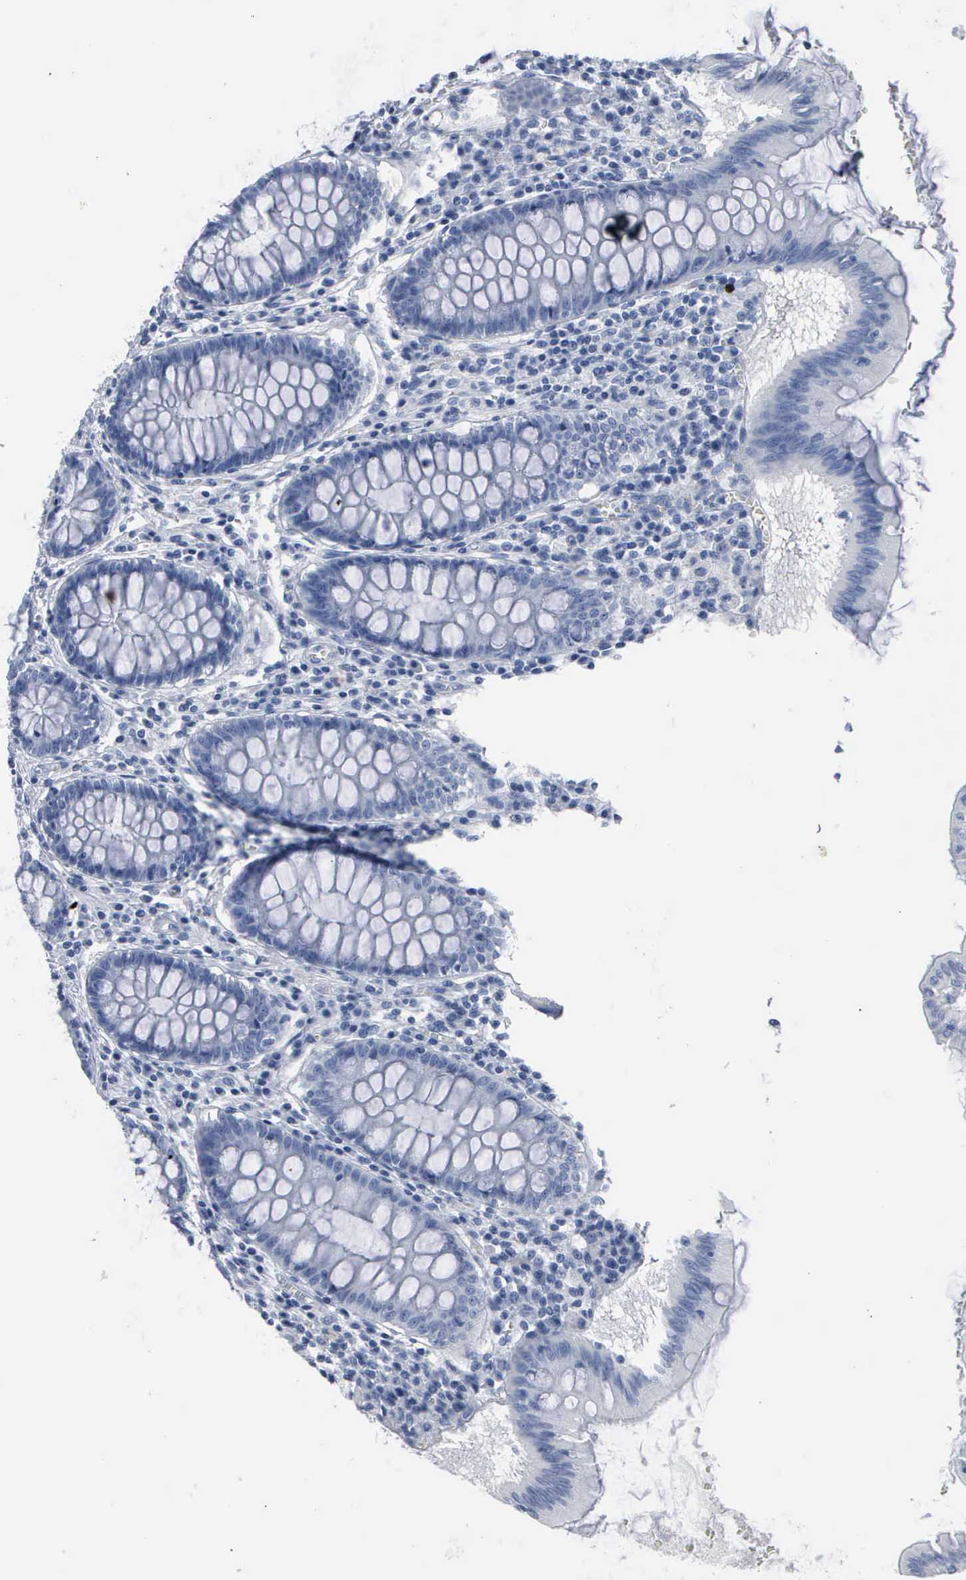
{"staining": {"intensity": "negative", "quantity": "none", "location": "none"}, "tissue": "colon", "cell_type": "Endothelial cells", "image_type": "normal", "snomed": [{"axis": "morphology", "description": "Normal tissue, NOS"}, {"axis": "topography", "description": "Colon"}], "caption": "The photomicrograph shows no significant positivity in endothelial cells of colon. (DAB (3,3'-diaminobenzidine) immunohistochemistry (IHC) with hematoxylin counter stain).", "gene": "DMD", "patient": {"sex": "male", "age": 62}}